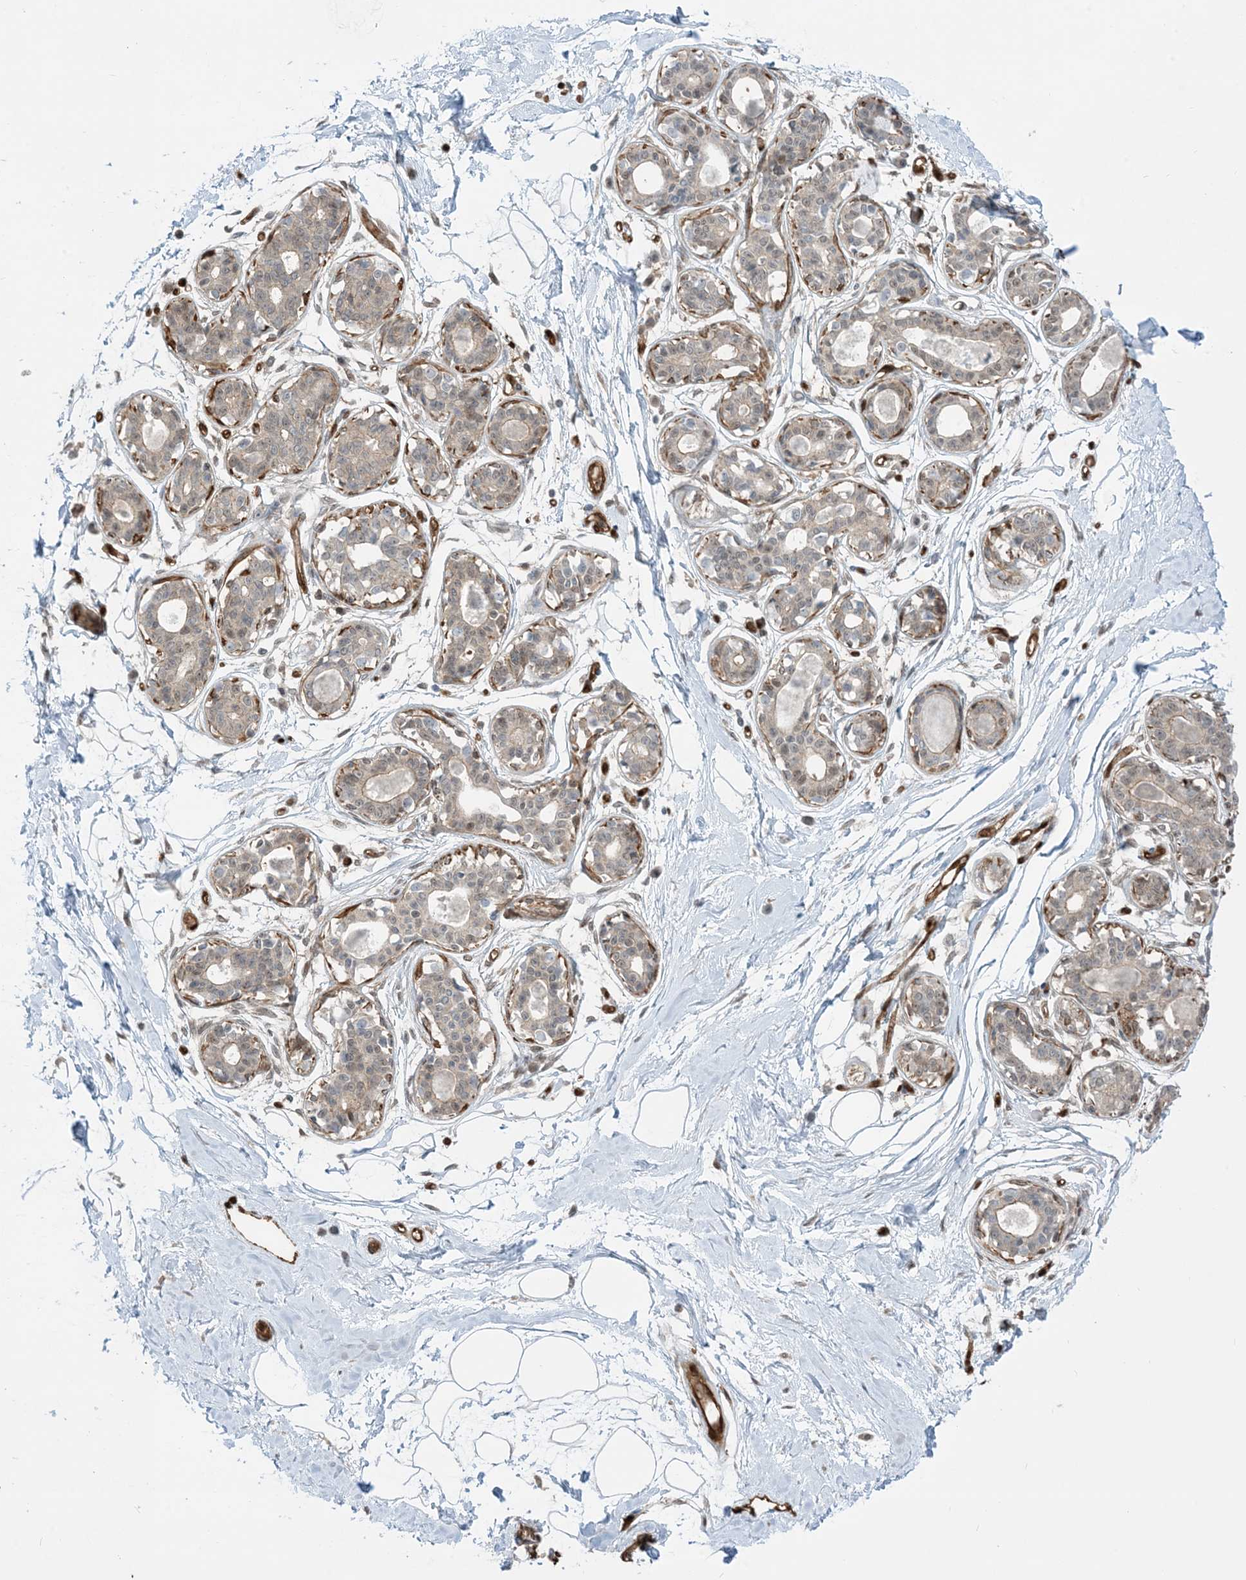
{"staining": {"intensity": "negative", "quantity": "none", "location": "none"}, "tissue": "breast", "cell_type": "Adipocytes", "image_type": "normal", "snomed": [{"axis": "morphology", "description": "Normal tissue, NOS"}, {"axis": "topography", "description": "Breast"}], "caption": "IHC of normal human breast shows no staining in adipocytes. (DAB (3,3'-diaminobenzidine) immunohistochemistry with hematoxylin counter stain).", "gene": "PPM1F", "patient": {"sex": "female", "age": 45}}